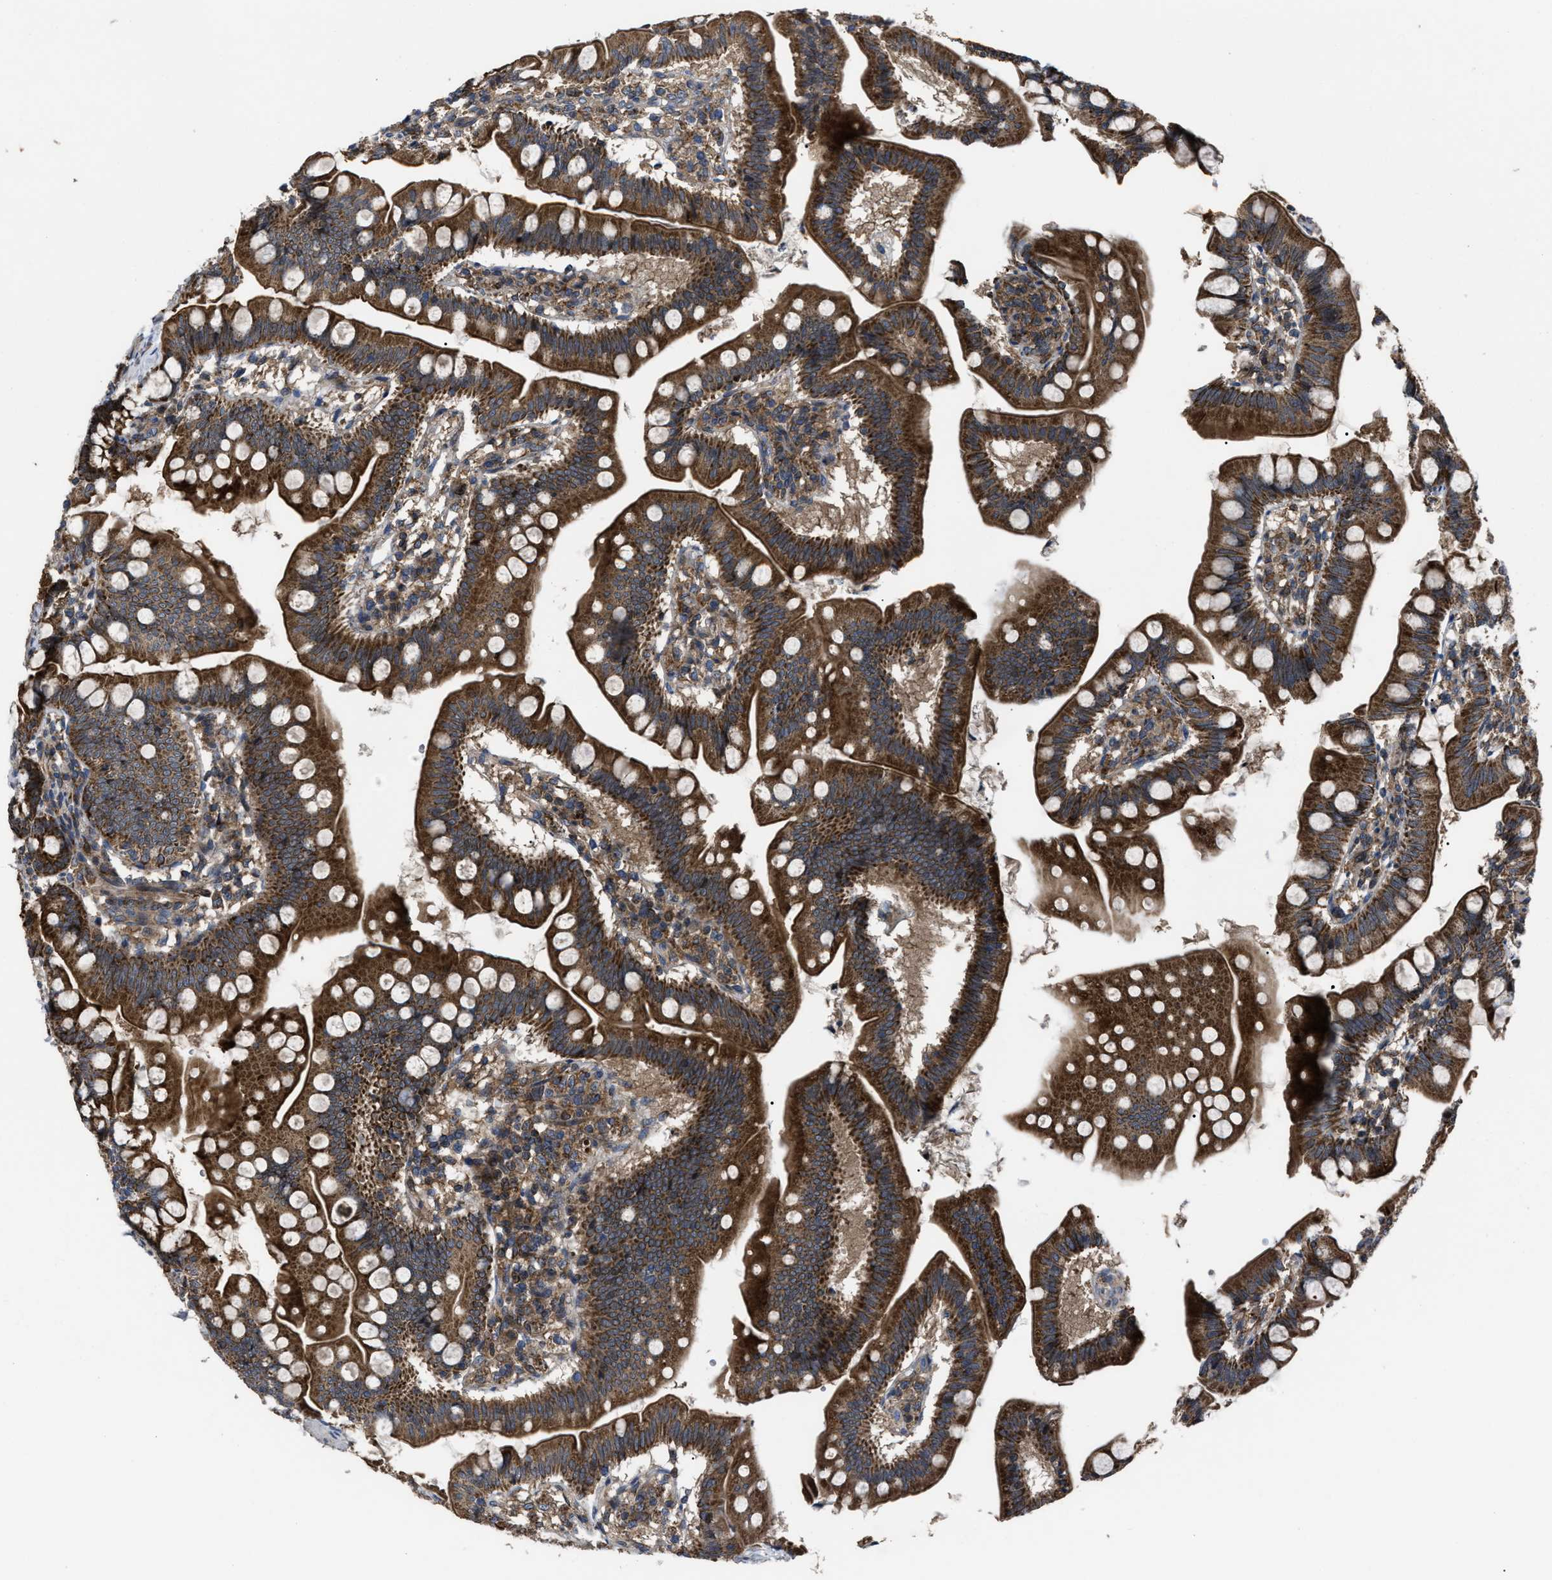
{"staining": {"intensity": "strong", "quantity": ">75%", "location": "cytoplasmic/membranous"}, "tissue": "small intestine", "cell_type": "Glandular cells", "image_type": "normal", "snomed": [{"axis": "morphology", "description": "Normal tissue, NOS"}, {"axis": "topography", "description": "Small intestine"}], "caption": "This photomicrograph displays unremarkable small intestine stained with IHC to label a protein in brown. The cytoplasmic/membranous of glandular cells show strong positivity for the protein. Nuclei are counter-stained blue.", "gene": "PASK", "patient": {"sex": "male", "age": 7}}